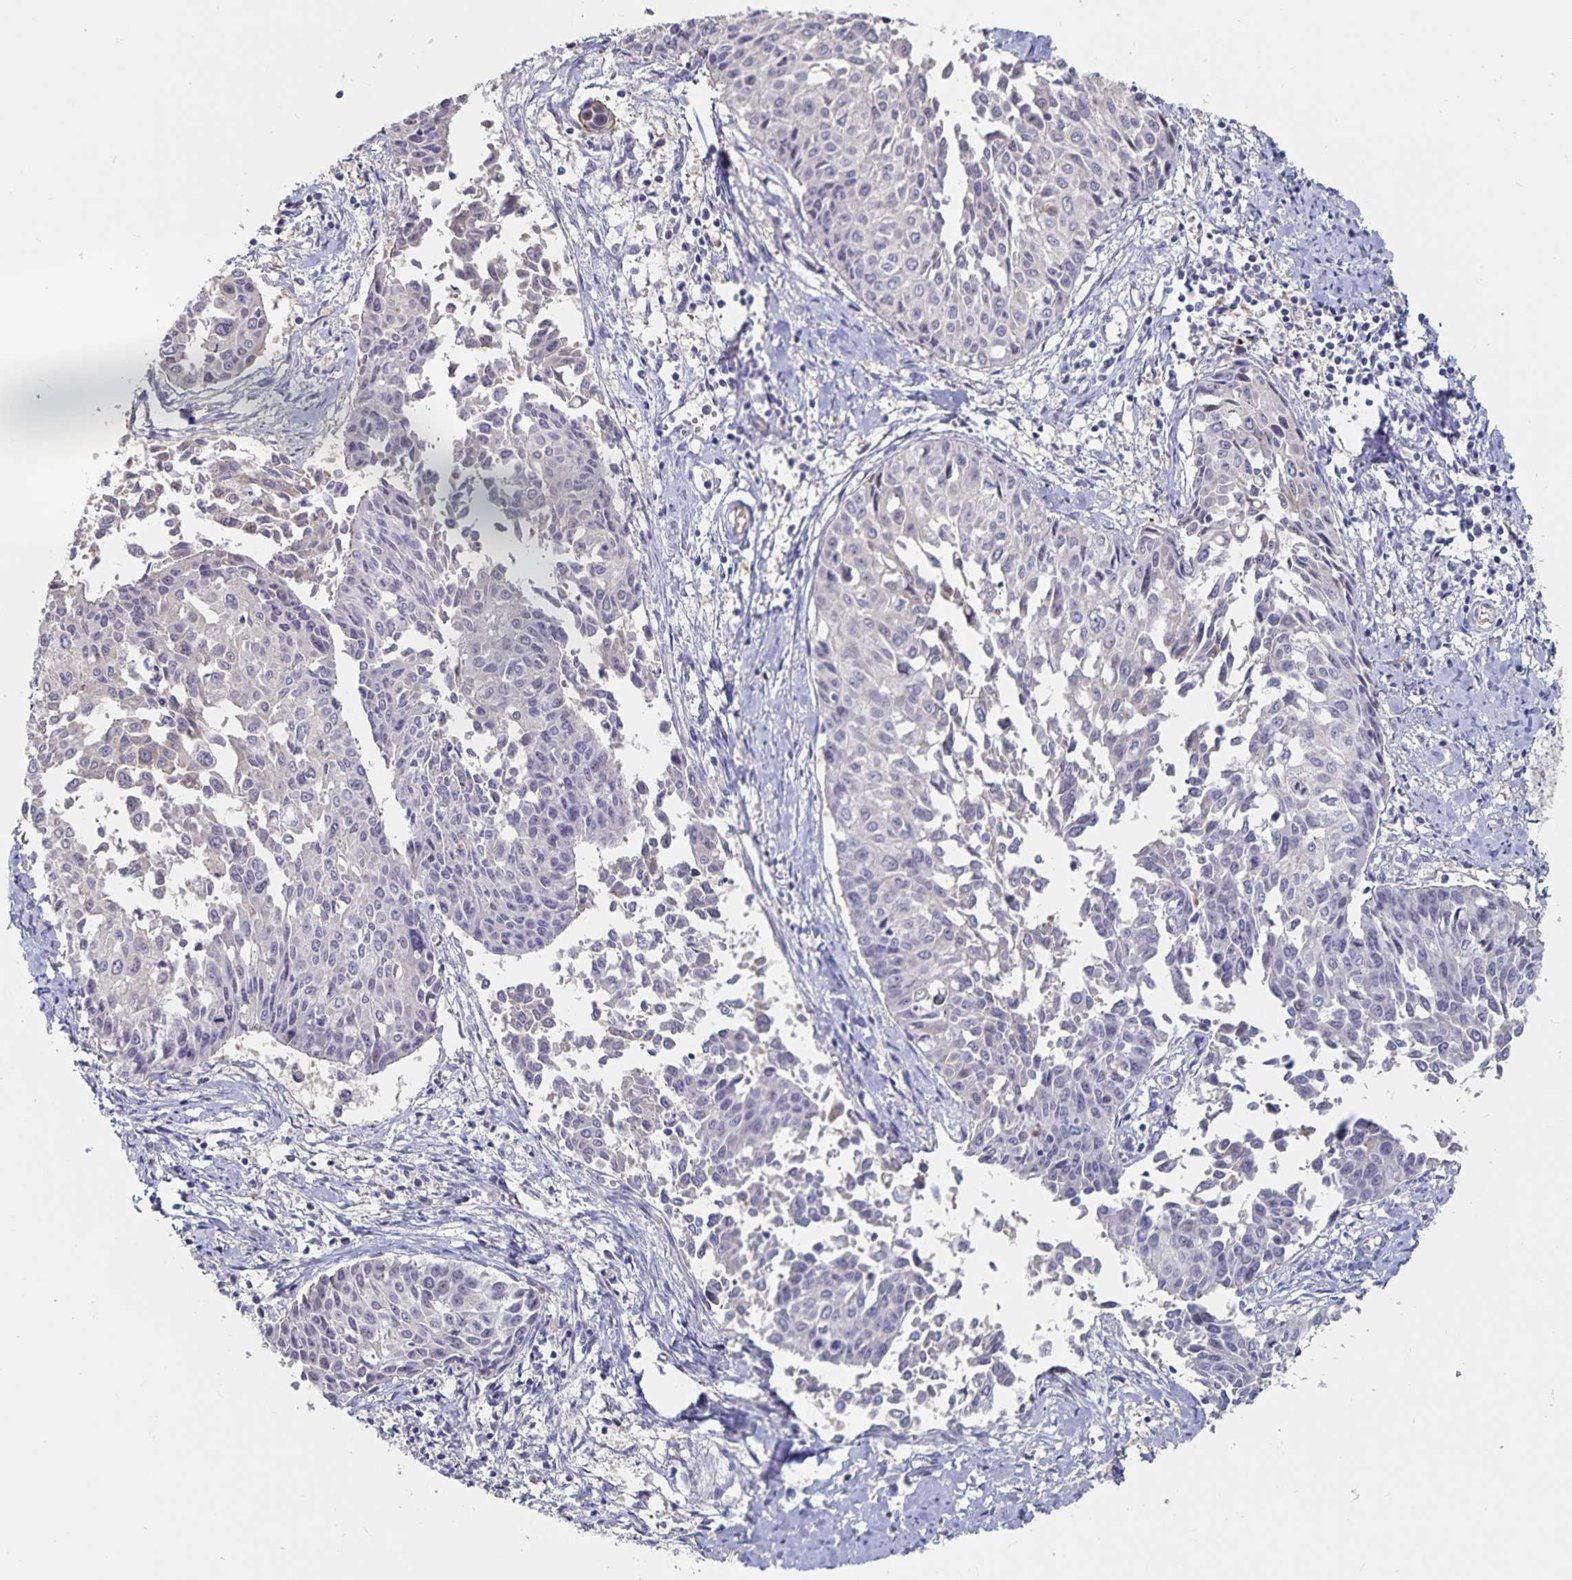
{"staining": {"intensity": "negative", "quantity": "none", "location": "none"}, "tissue": "cervical cancer", "cell_type": "Tumor cells", "image_type": "cancer", "snomed": [{"axis": "morphology", "description": "Squamous cell carcinoma, NOS"}, {"axis": "topography", "description": "Cervix"}], "caption": "Micrograph shows no protein expression in tumor cells of cervical cancer (squamous cell carcinoma) tissue.", "gene": "SSTR1", "patient": {"sex": "female", "age": 50}}